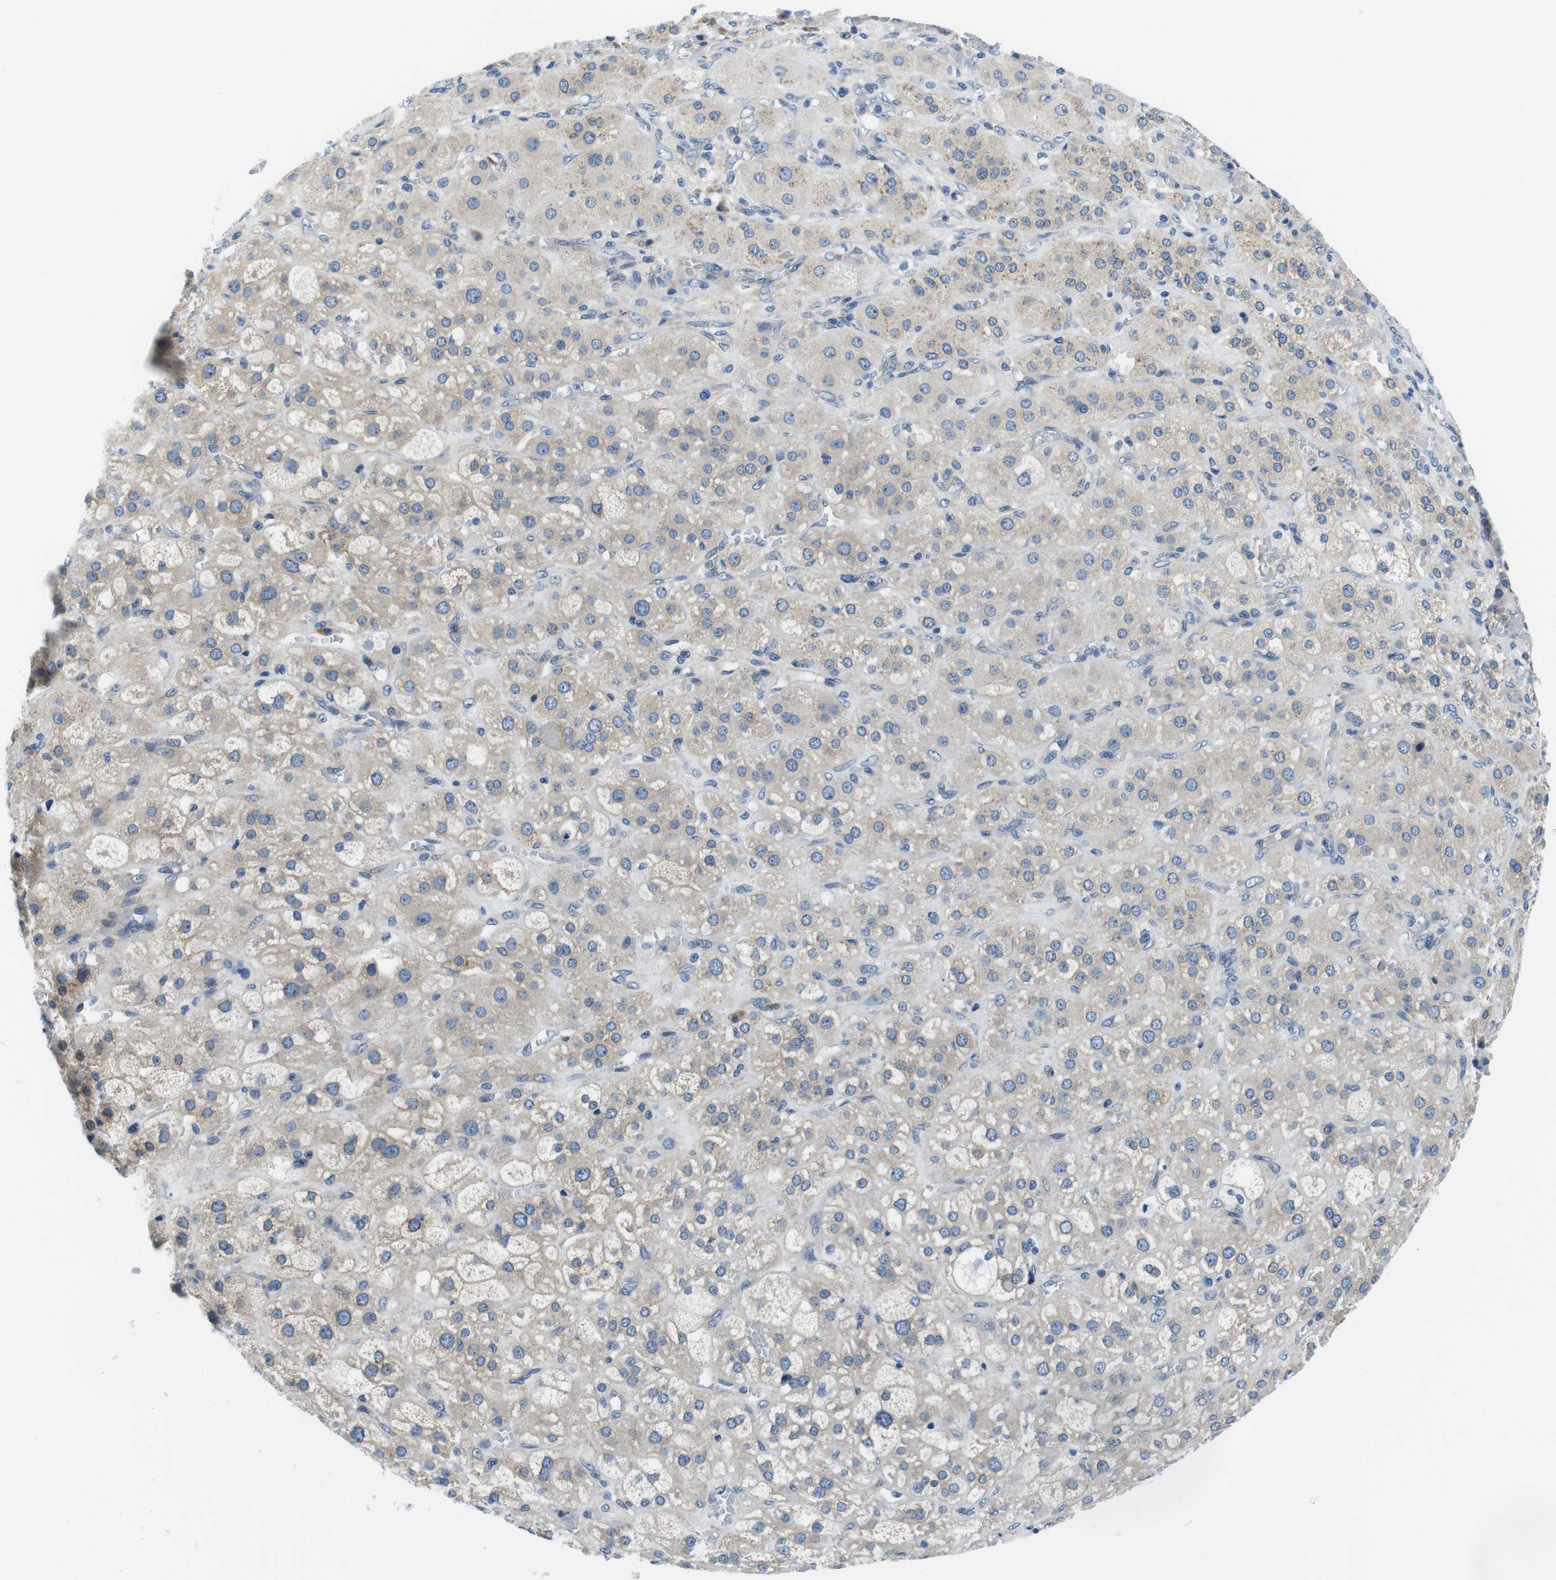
{"staining": {"intensity": "moderate", "quantity": "25%-75%", "location": "cytoplasmic/membranous"}, "tissue": "adrenal gland", "cell_type": "Glandular cells", "image_type": "normal", "snomed": [{"axis": "morphology", "description": "Normal tissue, NOS"}, {"axis": "topography", "description": "Adrenal gland"}], "caption": "High-magnification brightfield microscopy of unremarkable adrenal gland stained with DAB (3,3'-diaminobenzidine) (brown) and counterstained with hematoxylin (blue). glandular cells exhibit moderate cytoplasmic/membranous staining is seen in approximately25%-75% of cells. Nuclei are stained in blue.", "gene": "EIF2B5", "patient": {"sex": "female", "age": 47}}